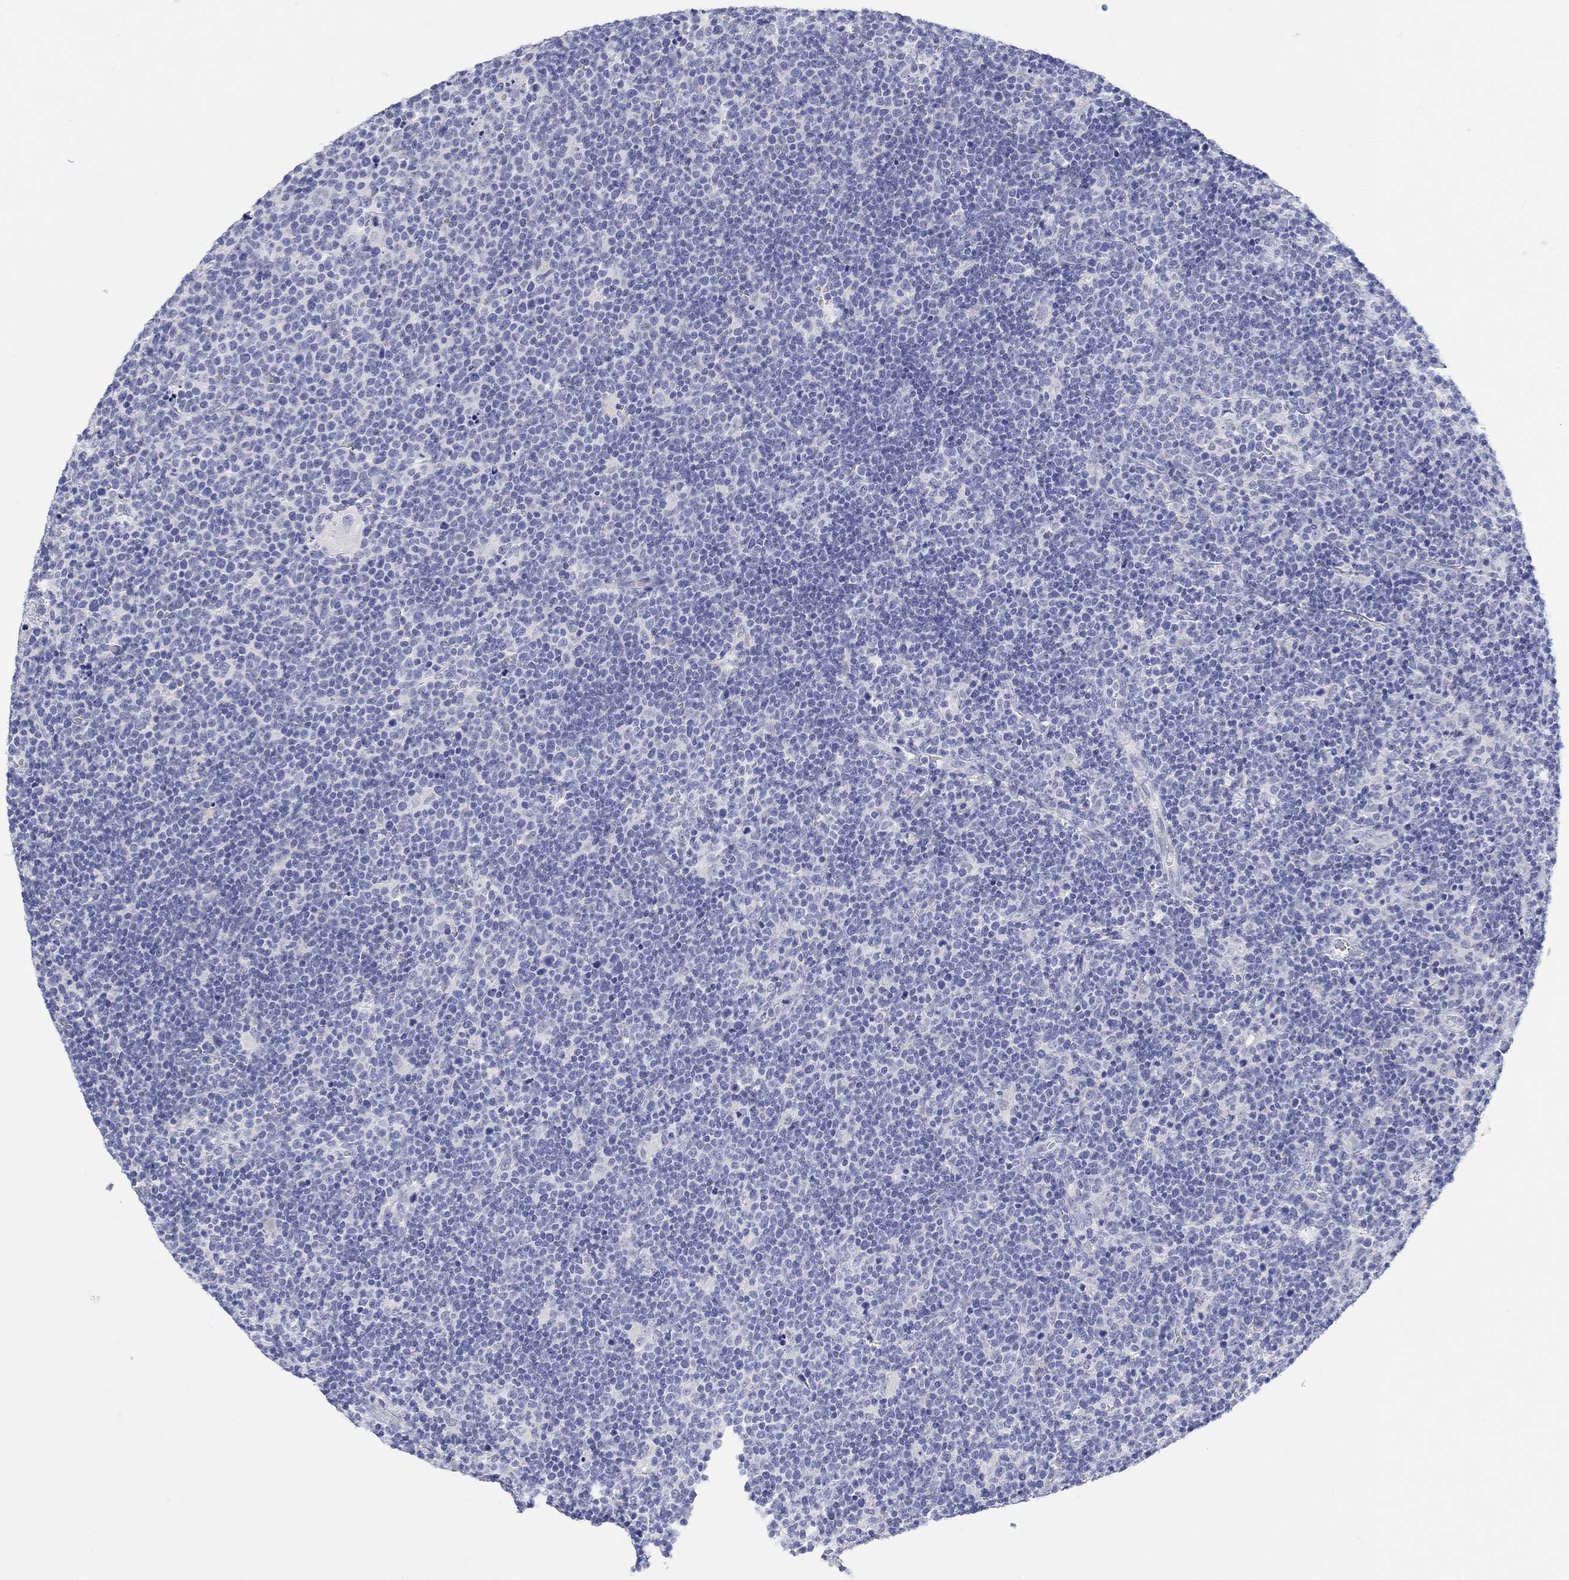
{"staining": {"intensity": "negative", "quantity": "none", "location": "none"}, "tissue": "lymphoma", "cell_type": "Tumor cells", "image_type": "cancer", "snomed": [{"axis": "morphology", "description": "Malignant lymphoma, non-Hodgkin's type, High grade"}, {"axis": "topography", "description": "Lymph node"}], "caption": "There is no significant expression in tumor cells of lymphoma.", "gene": "GRIA3", "patient": {"sex": "male", "age": 61}}